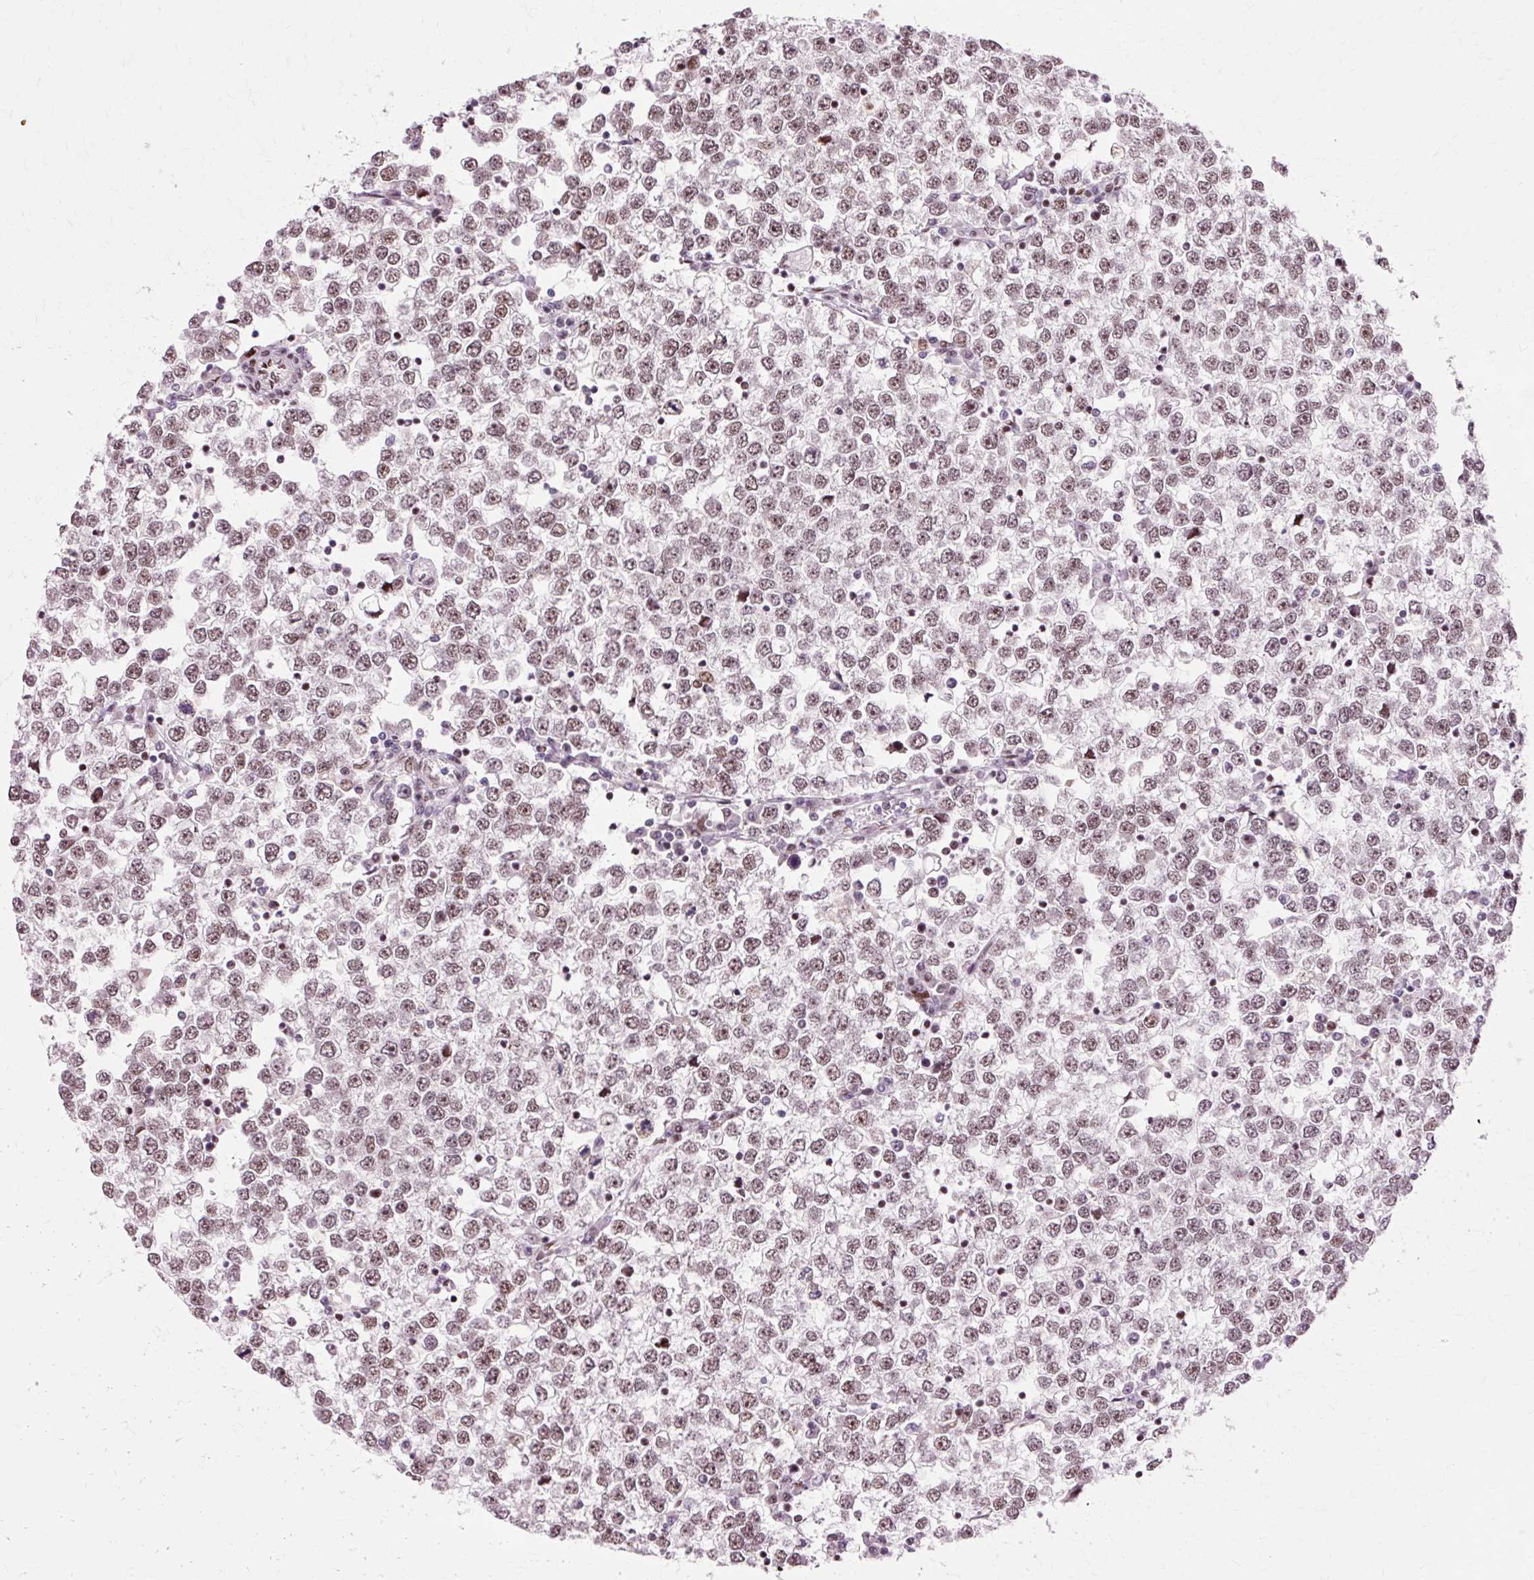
{"staining": {"intensity": "weak", "quantity": ">75%", "location": "nuclear"}, "tissue": "testis cancer", "cell_type": "Tumor cells", "image_type": "cancer", "snomed": [{"axis": "morphology", "description": "Seminoma, NOS"}, {"axis": "topography", "description": "Testis"}], "caption": "Testis seminoma stained with a brown dye displays weak nuclear positive positivity in approximately >75% of tumor cells.", "gene": "MACROD2", "patient": {"sex": "male", "age": 65}}